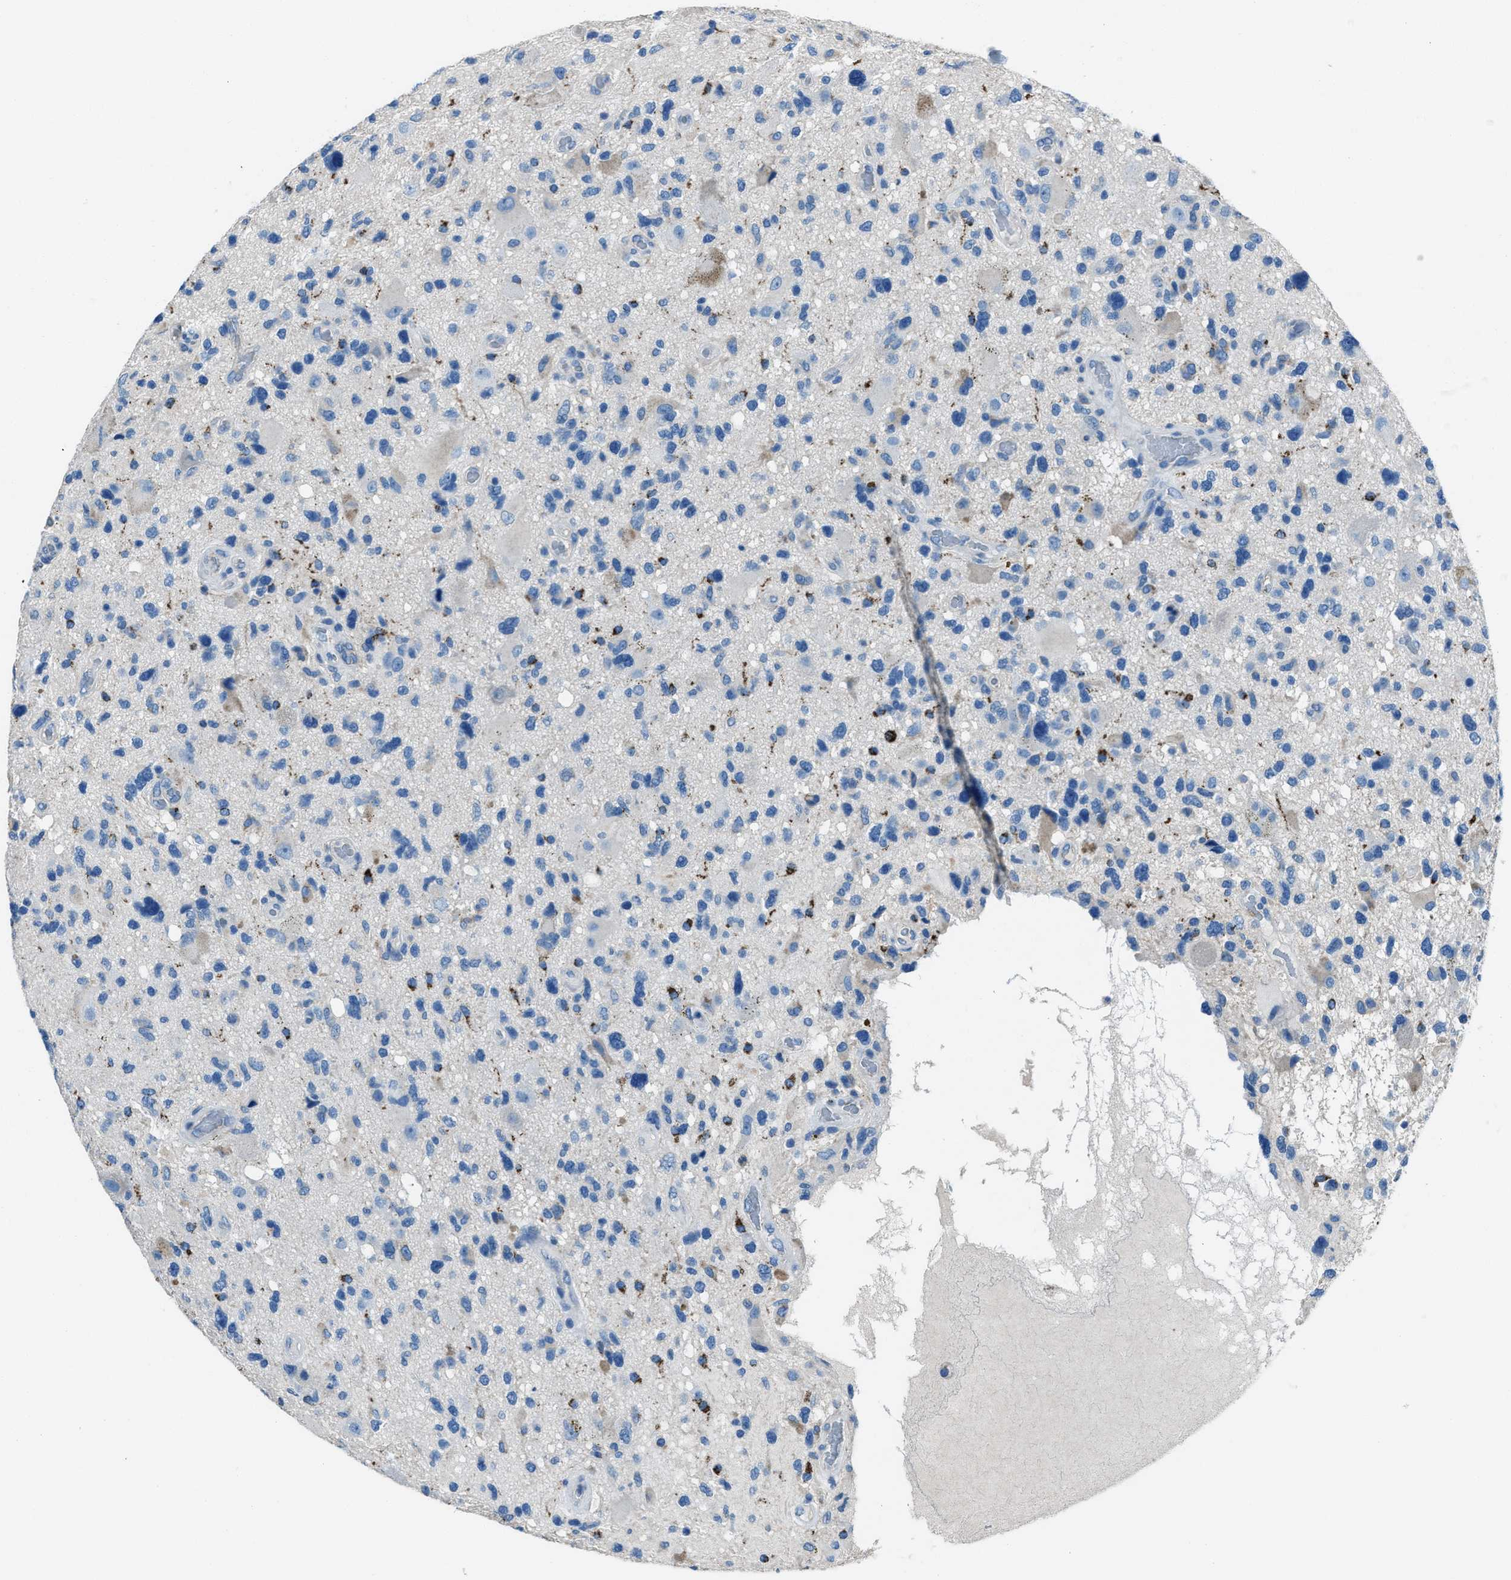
{"staining": {"intensity": "negative", "quantity": "none", "location": "none"}, "tissue": "glioma", "cell_type": "Tumor cells", "image_type": "cancer", "snomed": [{"axis": "morphology", "description": "Glioma, malignant, High grade"}, {"axis": "topography", "description": "Brain"}], "caption": "Tumor cells are negative for protein expression in human glioma. (Stains: DAB IHC with hematoxylin counter stain, Microscopy: brightfield microscopy at high magnification).", "gene": "AMACR", "patient": {"sex": "male", "age": 33}}